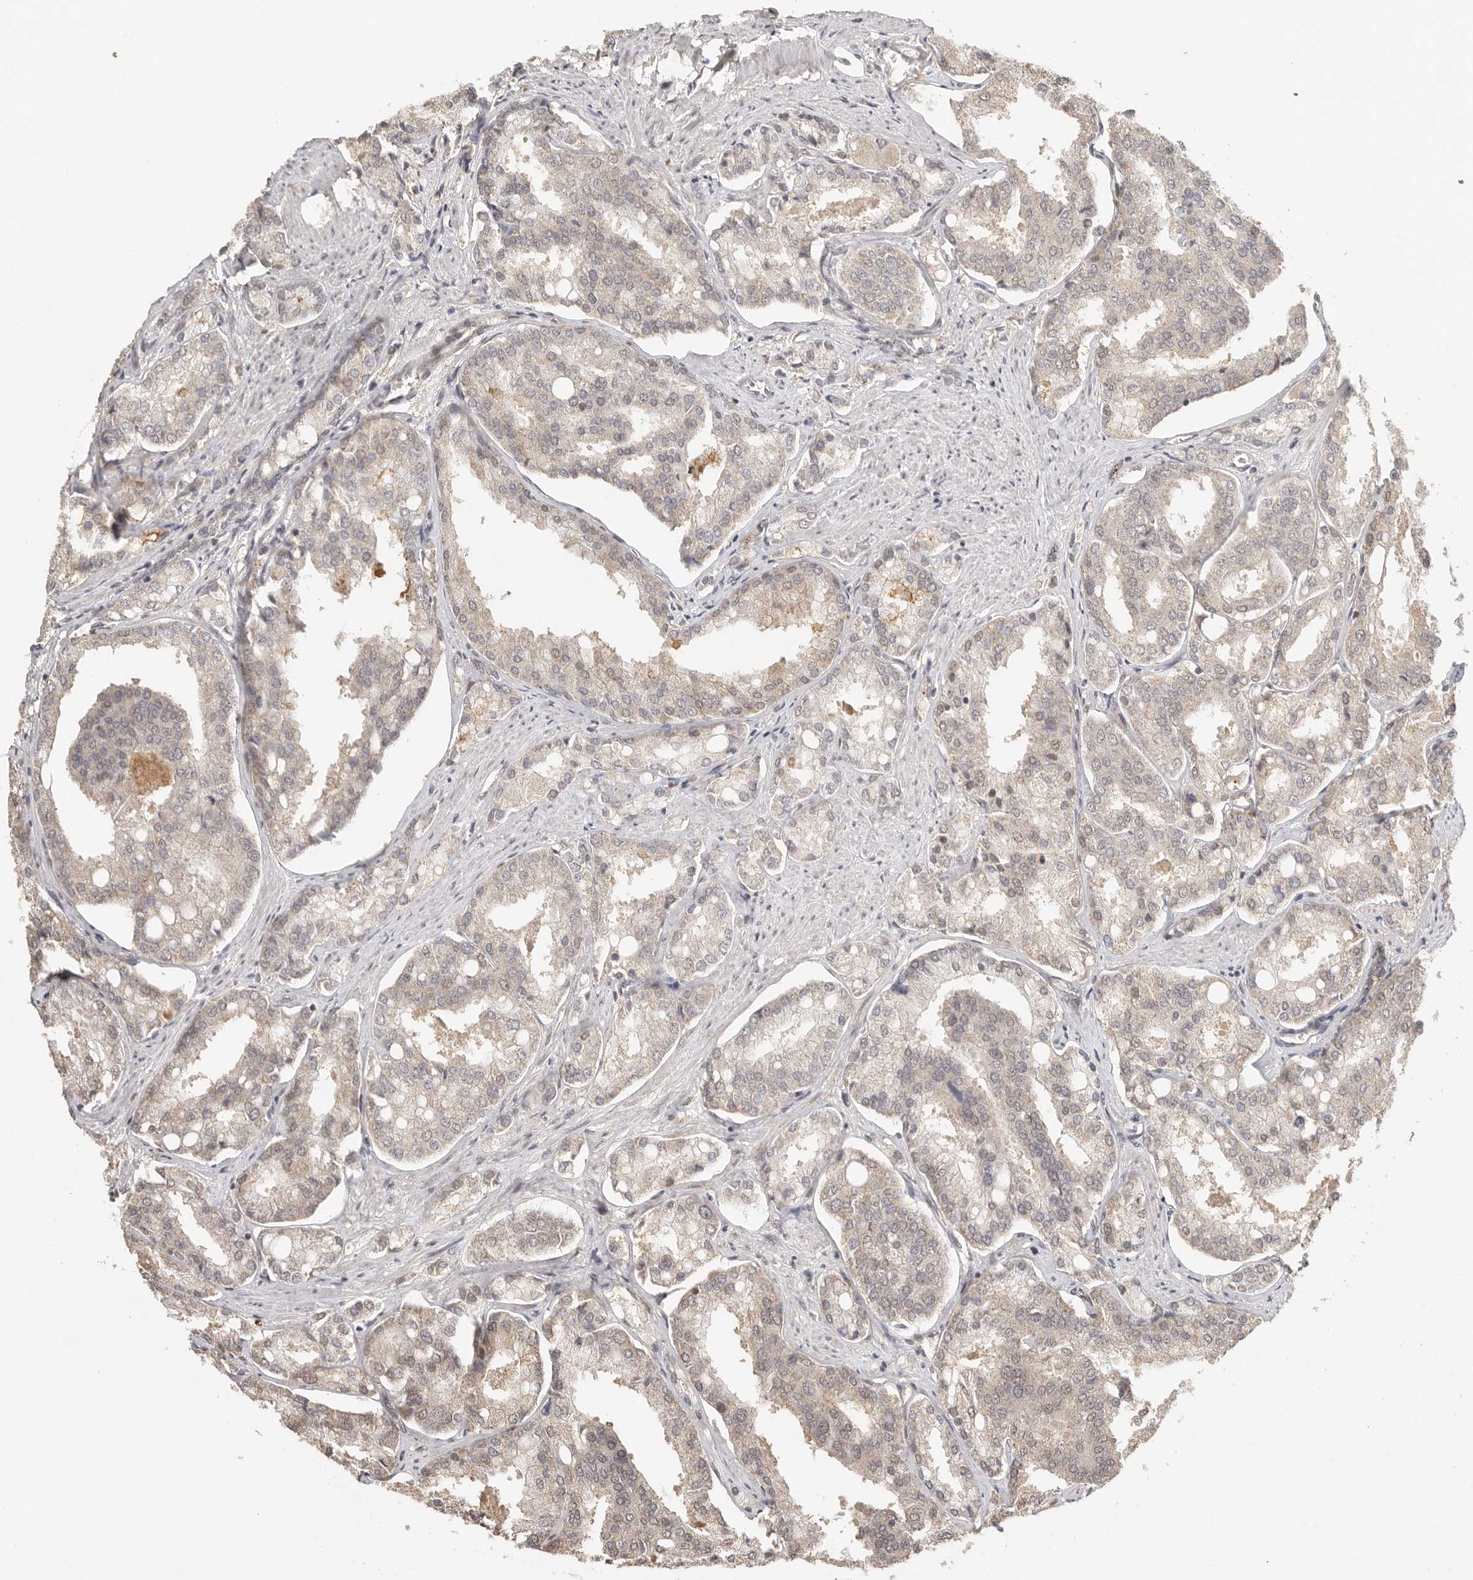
{"staining": {"intensity": "weak", "quantity": "<25%", "location": "cytoplasmic/membranous"}, "tissue": "prostate cancer", "cell_type": "Tumor cells", "image_type": "cancer", "snomed": [{"axis": "morphology", "description": "Adenocarcinoma, High grade"}, {"axis": "topography", "description": "Prostate"}], "caption": "This is an immunohistochemistry image of human prostate cancer (high-grade adenocarcinoma). There is no expression in tumor cells.", "gene": "SEC14L1", "patient": {"sex": "male", "age": 50}}